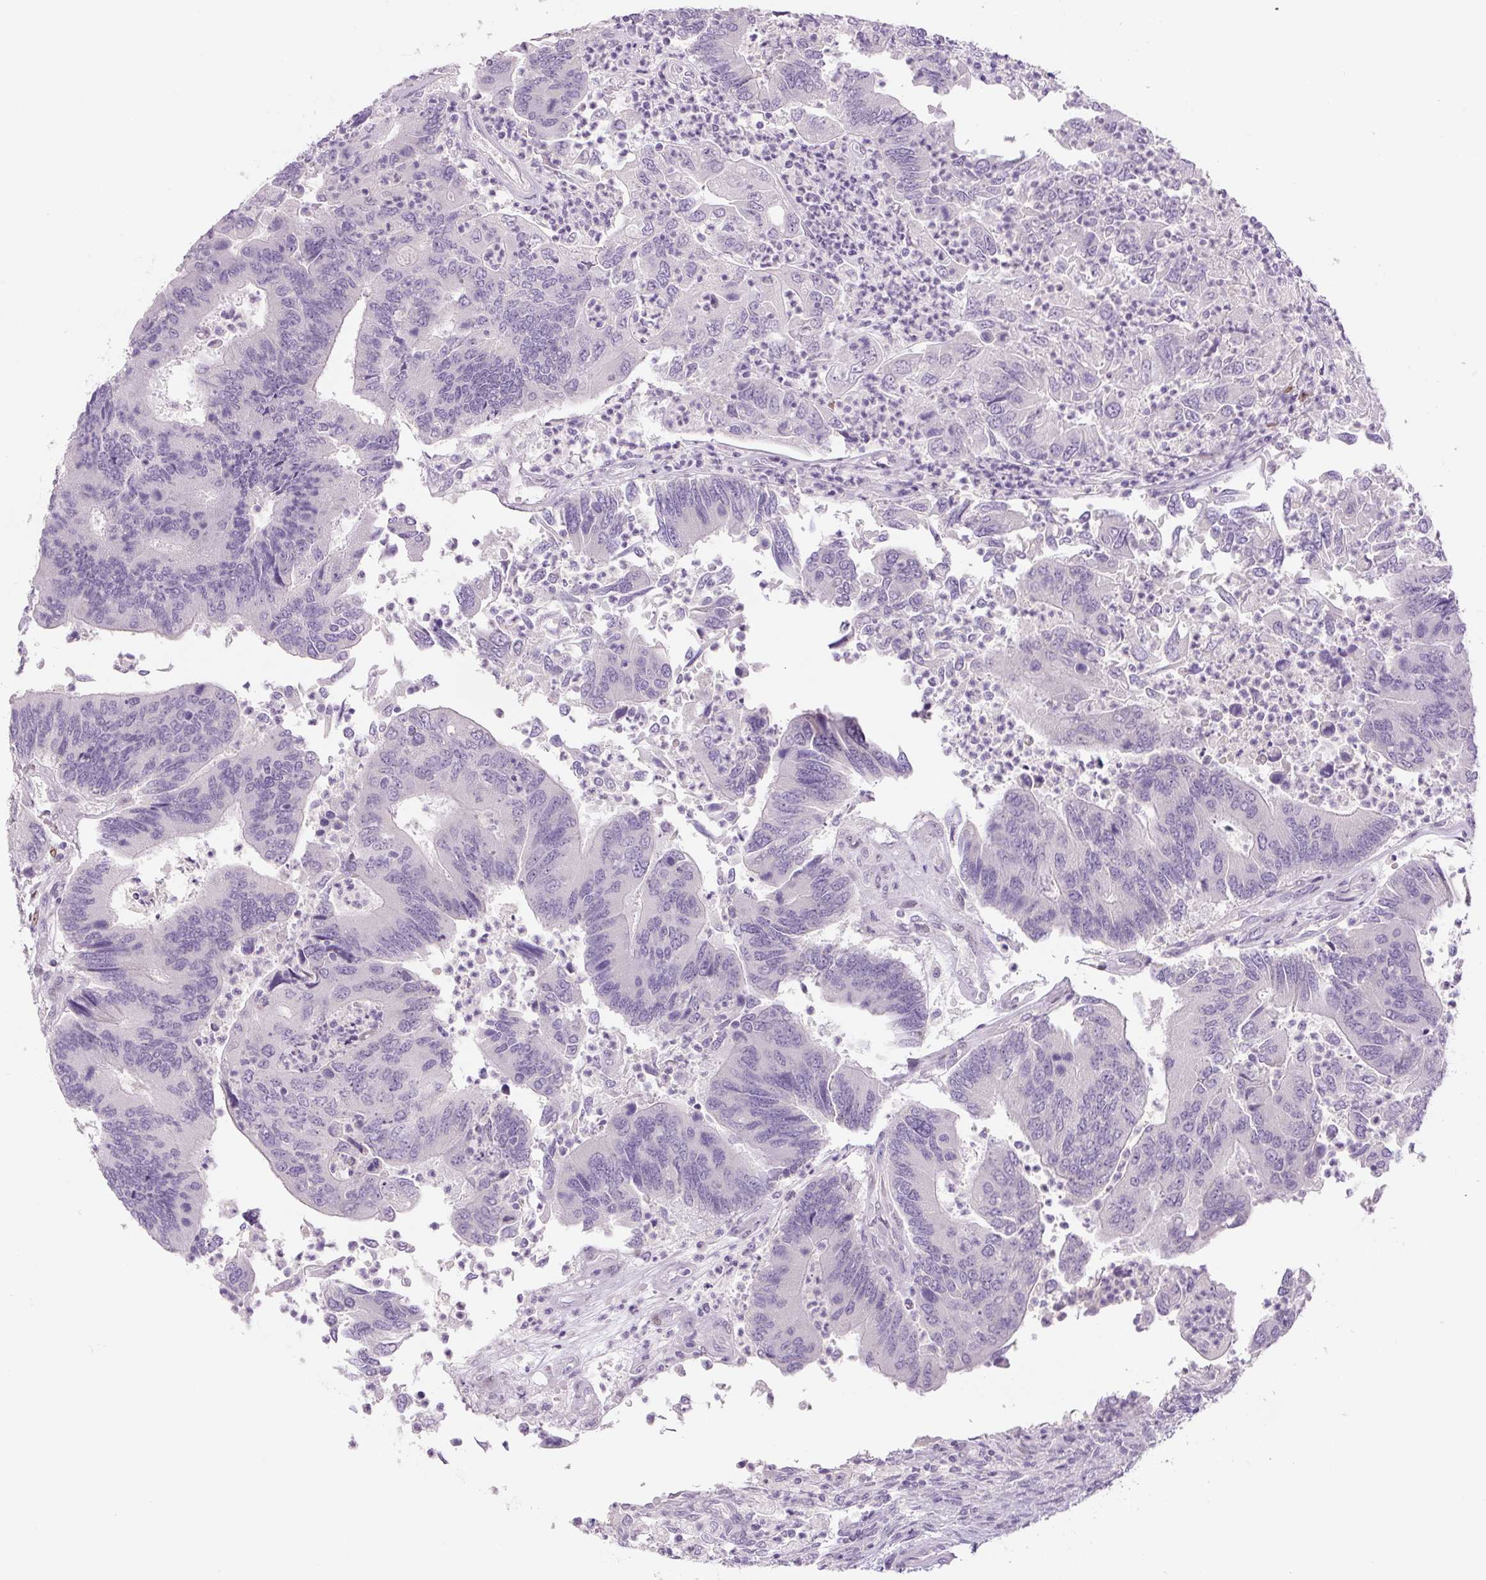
{"staining": {"intensity": "negative", "quantity": "none", "location": "none"}, "tissue": "colorectal cancer", "cell_type": "Tumor cells", "image_type": "cancer", "snomed": [{"axis": "morphology", "description": "Adenocarcinoma, NOS"}, {"axis": "topography", "description": "Colon"}], "caption": "An image of colorectal cancer (adenocarcinoma) stained for a protein exhibits no brown staining in tumor cells.", "gene": "SIX1", "patient": {"sex": "female", "age": 67}}